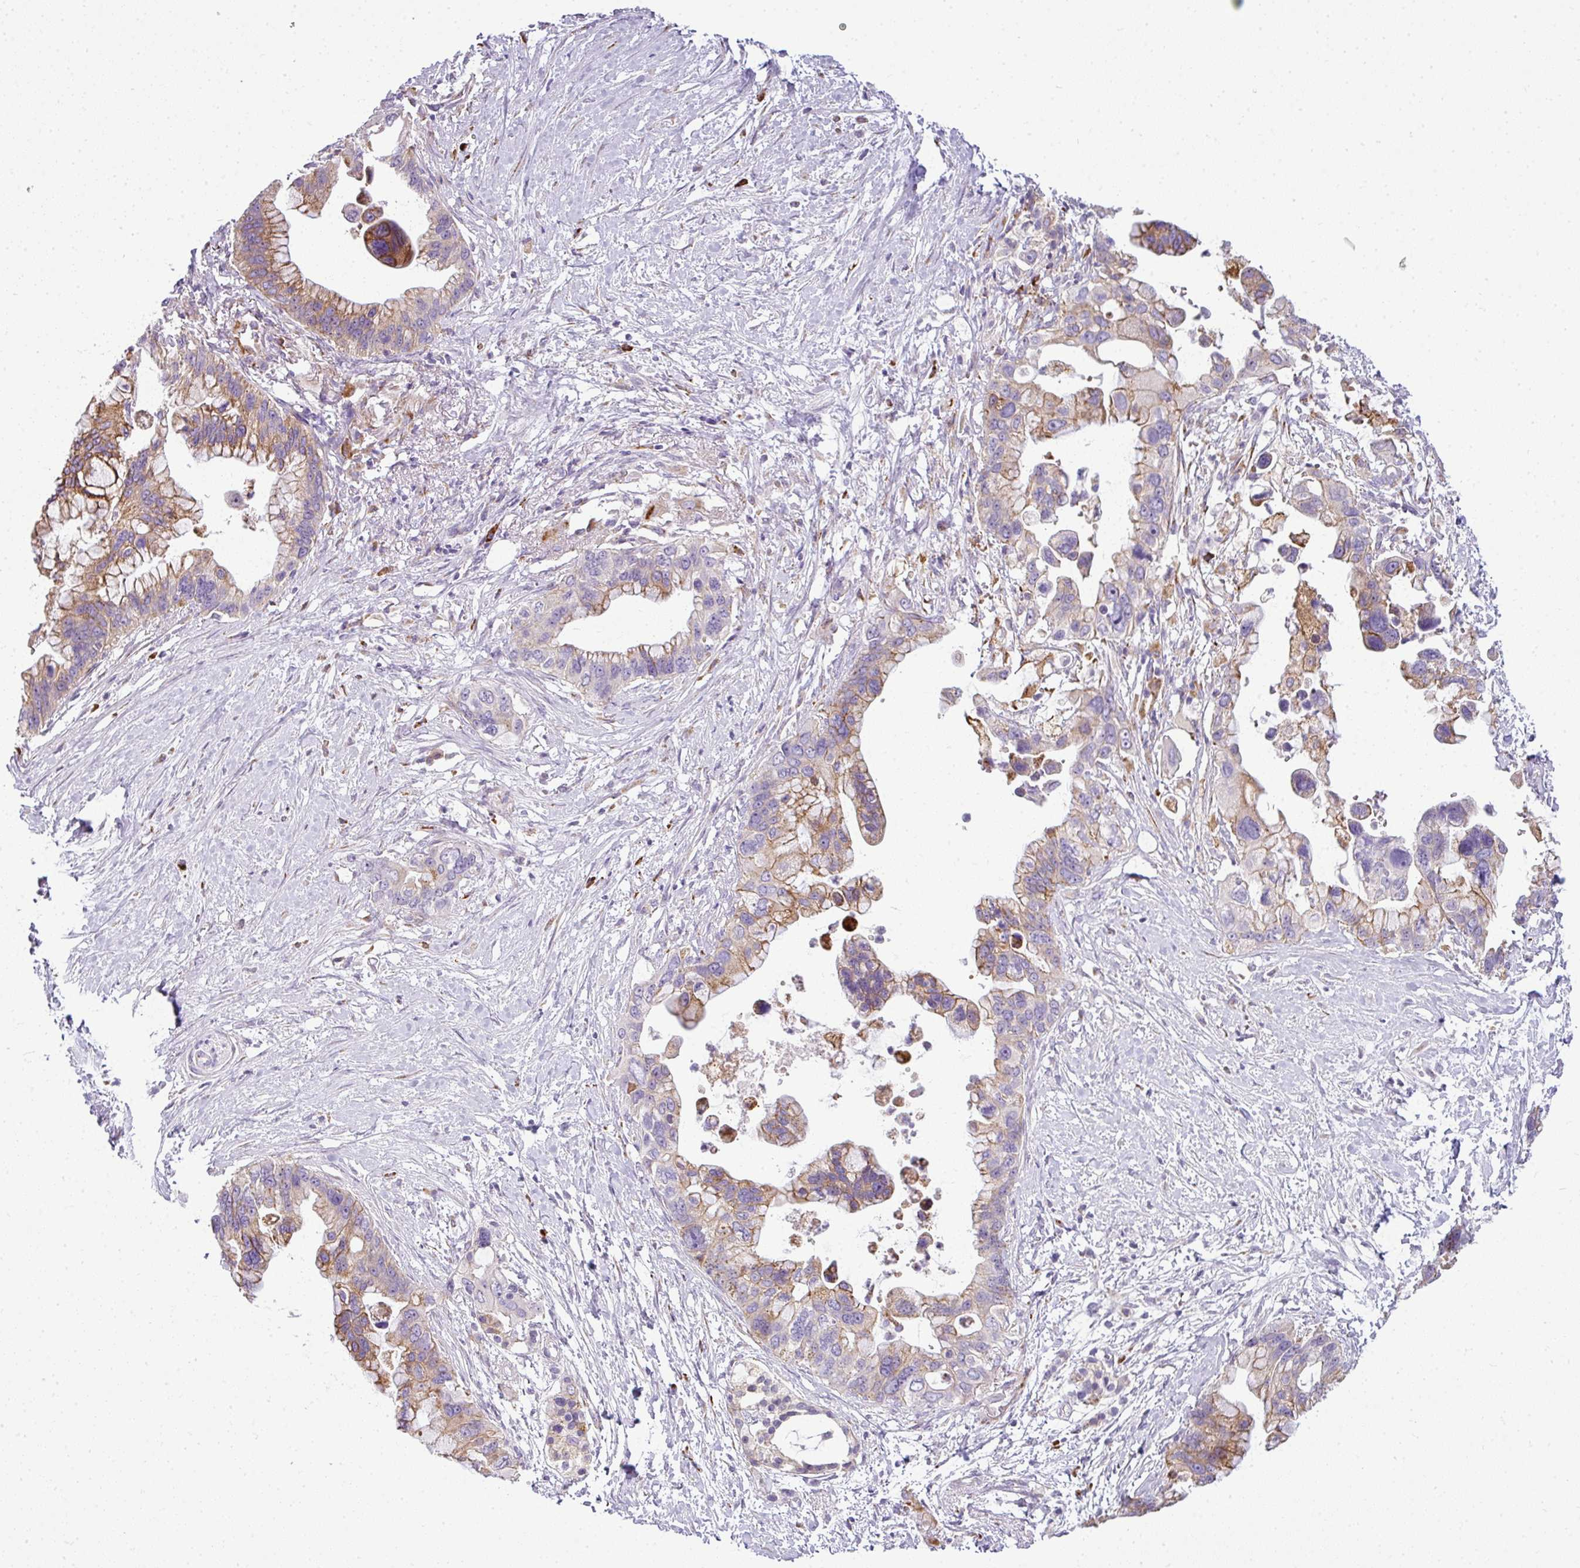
{"staining": {"intensity": "moderate", "quantity": ">75%", "location": "cytoplasmic/membranous"}, "tissue": "pancreatic cancer", "cell_type": "Tumor cells", "image_type": "cancer", "snomed": [{"axis": "morphology", "description": "Adenocarcinoma, NOS"}, {"axis": "topography", "description": "Pancreas"}], "caption": "Protein analysis of adenocarcinoma (pancreatic) tissue shows moderate cytoplasmic/membranous staining in about >75% of tumor cells. Ihc stains the protein of interest in brown and the nuclei are stained blue.", "gene": "ANKRD18A", "patient": {"sex": "female", "age": 83}}